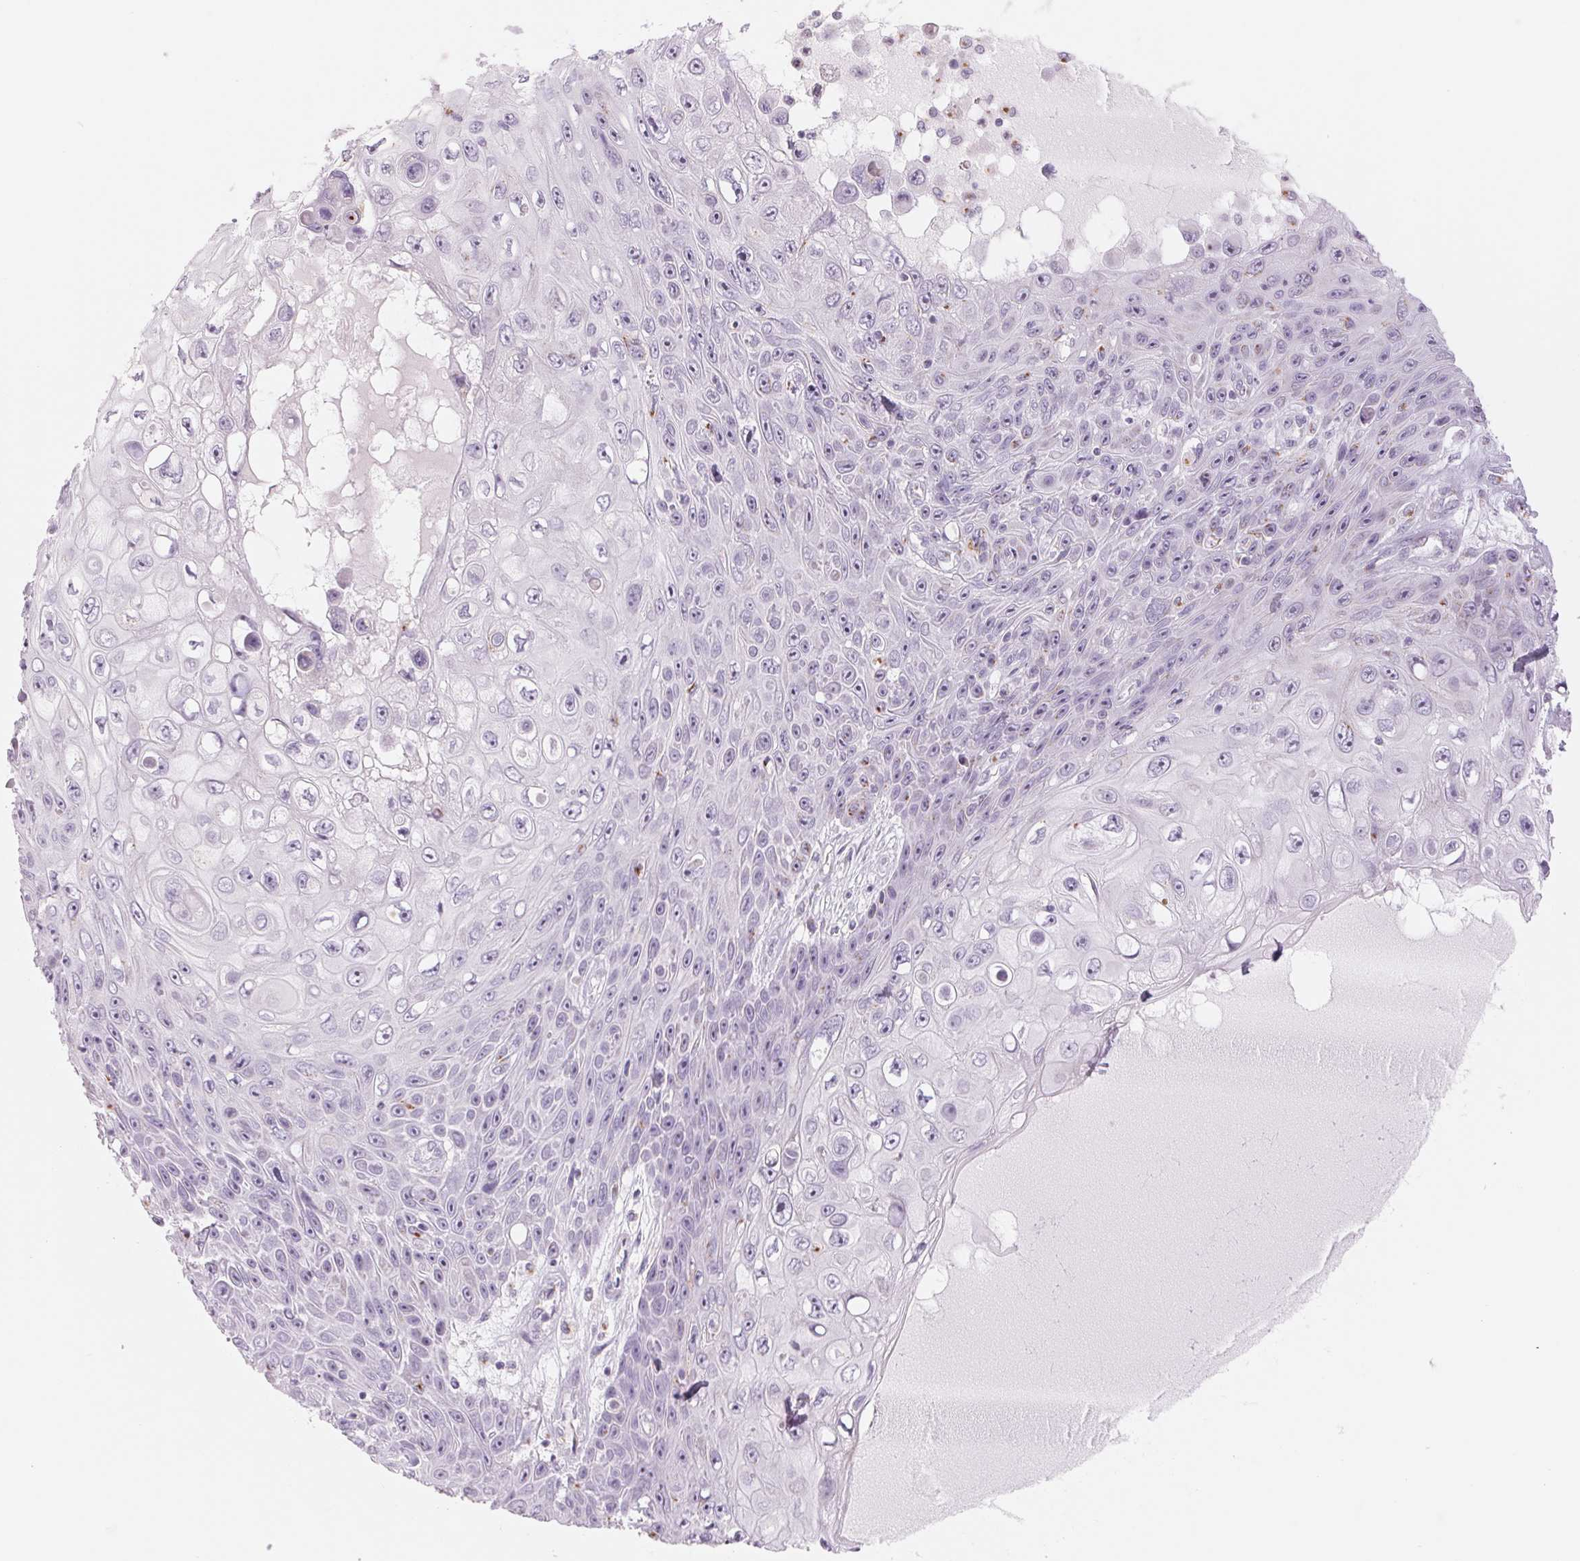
{"staining": {"intensity": "negative", "quantity": "none", "location": "none"}, "tissue": "skin cancer", "cell_type": "Tumor cells", "image_type": "cancer", "snomed": [{"axis": "morphology", "description": "Squamous cell carcinoma, NOS"}, {"axis": "topography", "description": "Skin"}], "caption": "A high-resolution micrograph shows immunohistochemistry staining of squamous cell carcinoma (skin), which shows no significant positivity in tumor cells. (Brightfield microscopy of DAB immunohistochemistry at high magnification).", "gene": "GALNT7", "patient": {"sex": "male", "age": 82}}